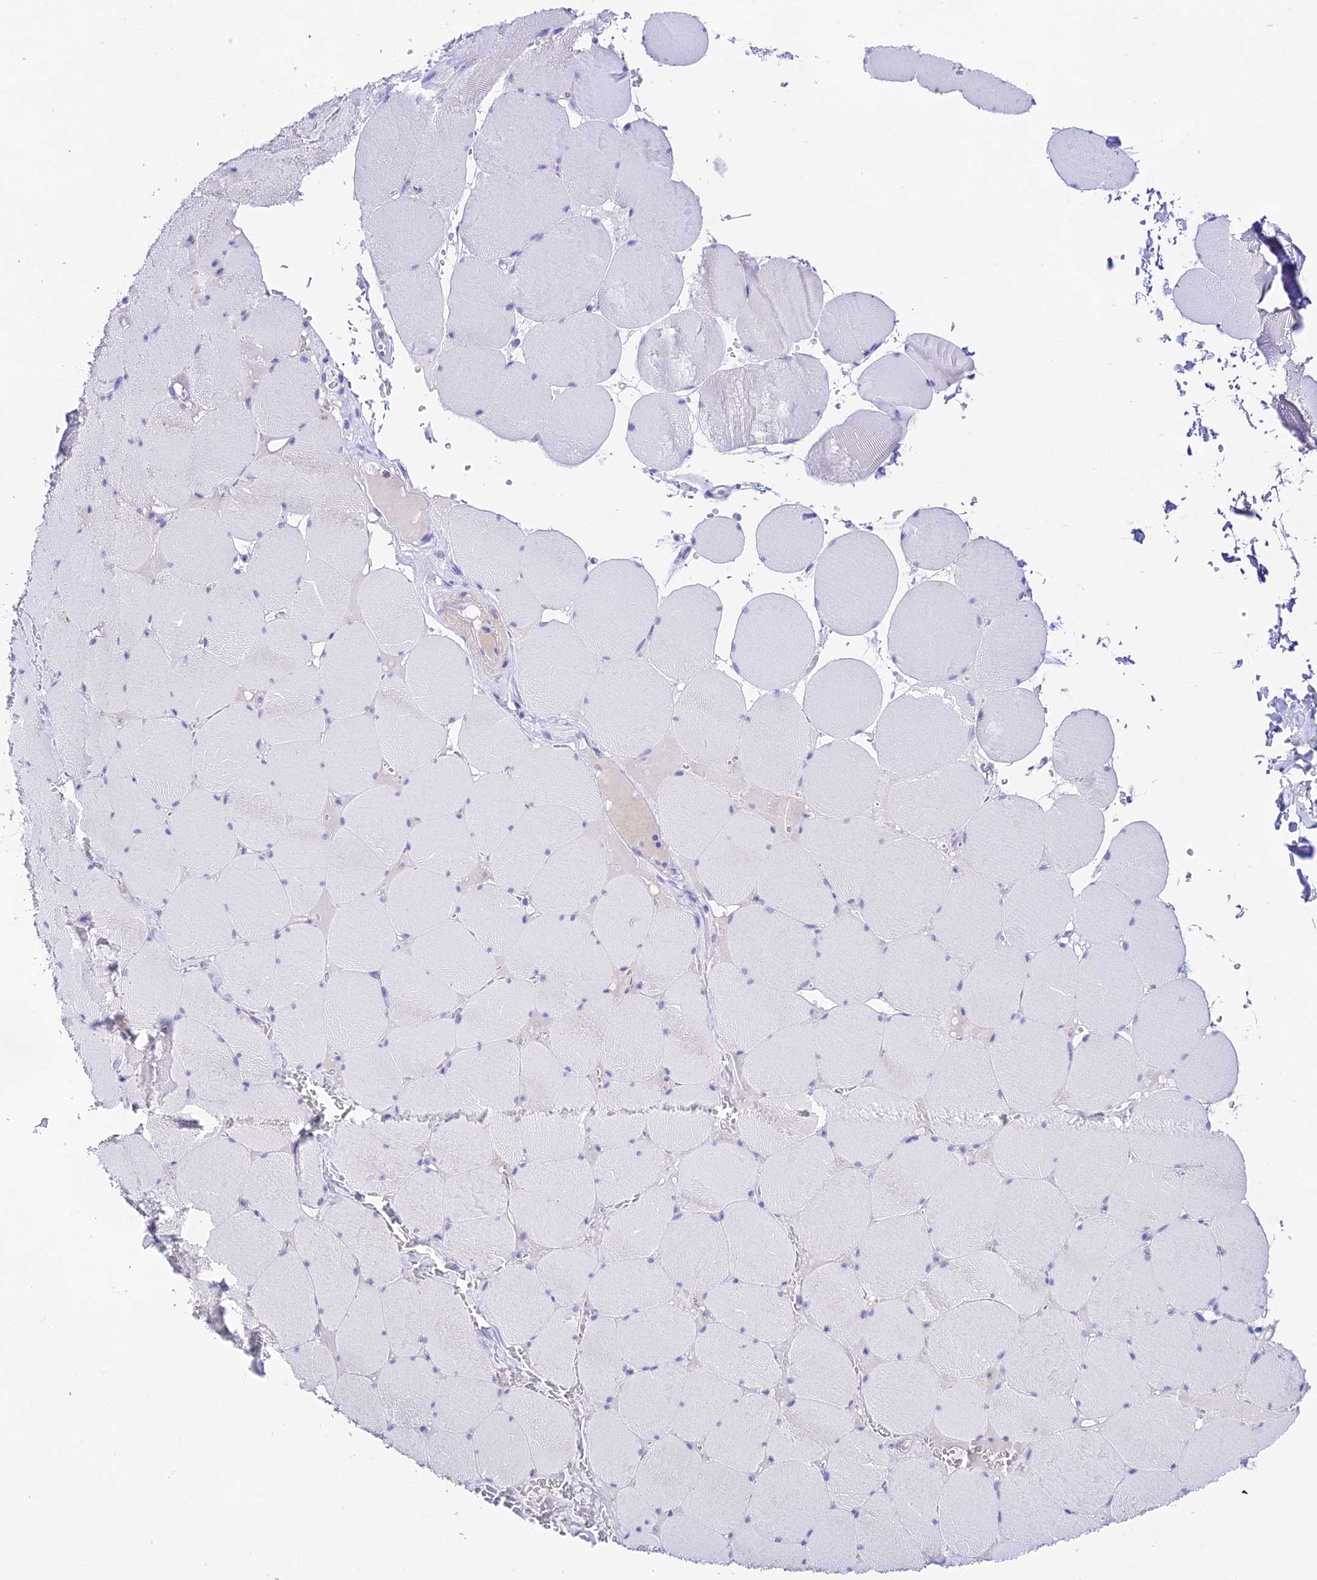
{"staining": {"intensity": "negative", "quantity": "none", "location": "none"}, "tissue": "skeletal muscle", "cell_type": "Myocytes", "image_type": "normal", "snomed": [{"axis": "morphology", "description": "Normal tissue, NOS"}, {"axis": "topography", "description": "Skeletal muscle"}, {"axis": "topography", "description": "Head-Neck"}], "caption": "Immunohistochemistry (IHC) of normal human skeletal muscle reveals no expression in myocytes.", "gene": "NLRP6", "patient": {"sex": "male", "age": 66}}